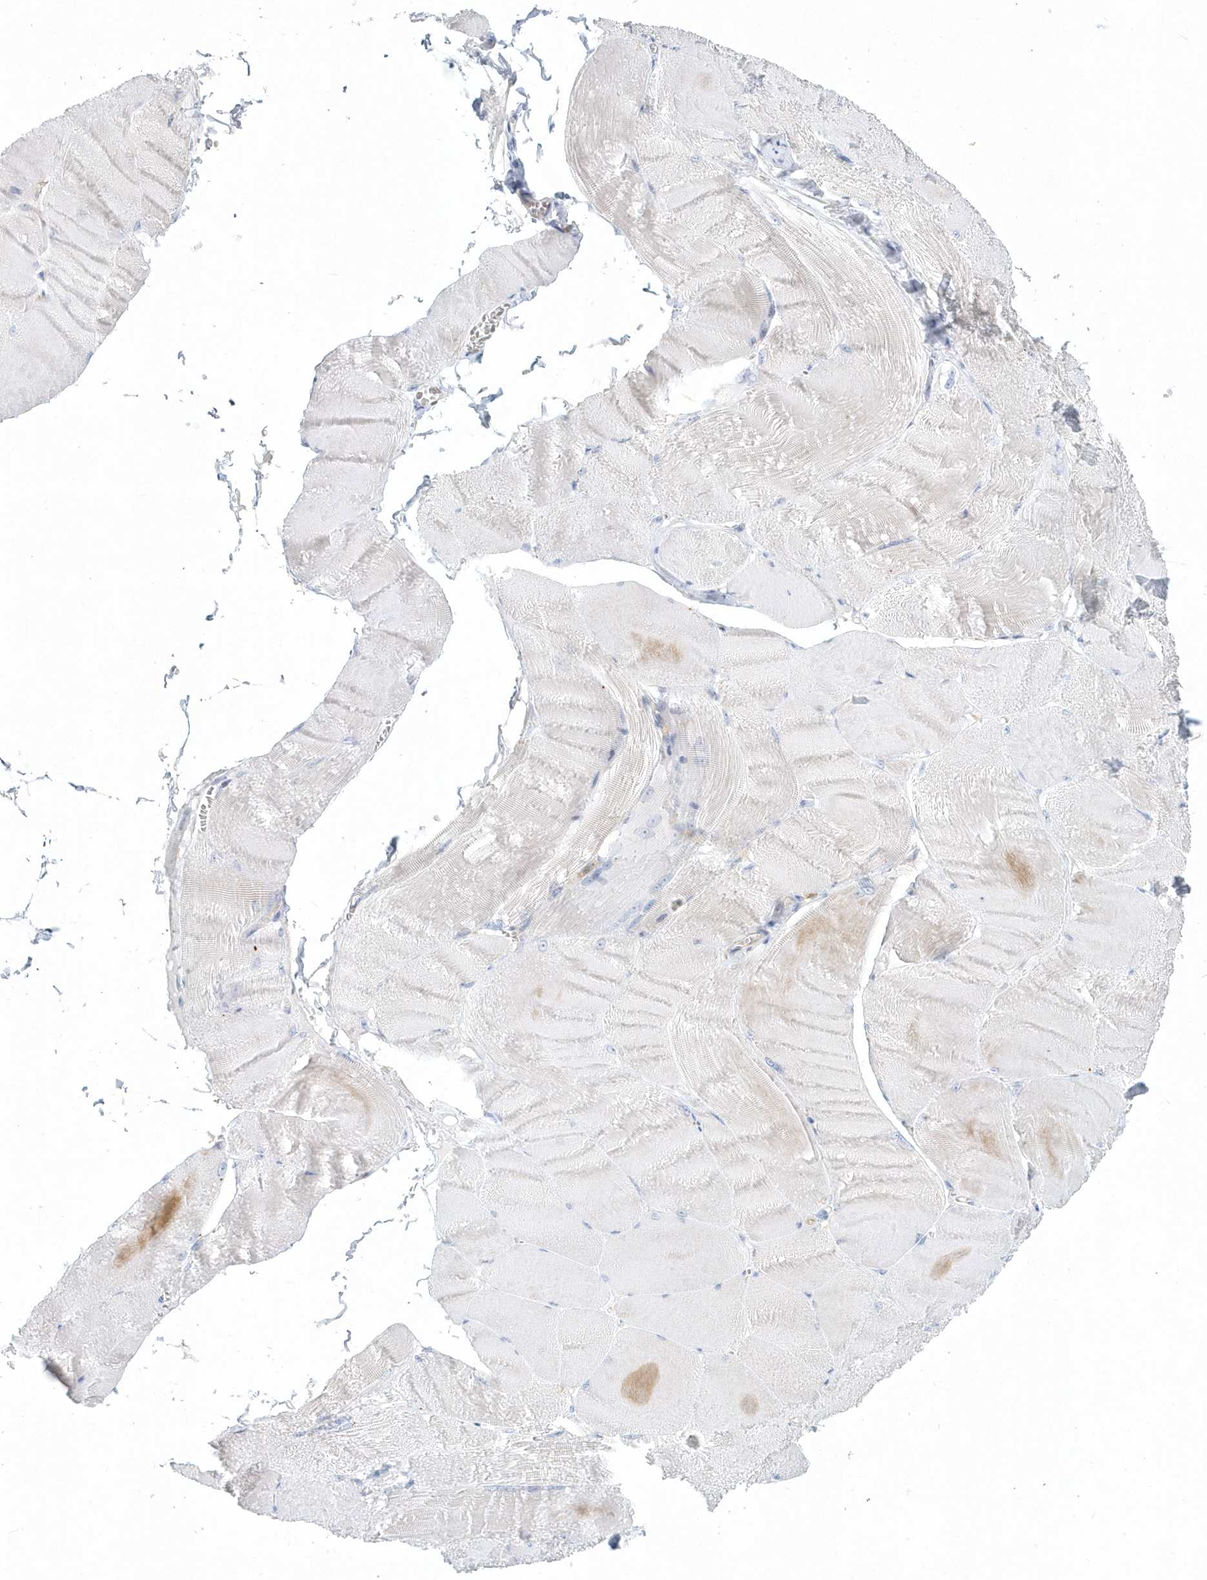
{"staining": {"intensity": "weak", "quantity": "25%-75%", "location": "cytoplasmic/membranous"}, "tissue": "skeletal muscle", "cell_type": "Myocytes", "image_type": "normal", "snomed": [{"axis": "morphology", "description": "Normal tissue, NOS"}, {"axis": "morphology", "description": "Basal cell carcinoma"}, {"axis": "topography", "description": "Skeletal muscle"}], "caption": "A high-resolution histopathology image shows immunohistochemistry staining of benign skeletal muscle, which reveals weak cytoplasmic/membranous positivity in about 25%-75% of myocytes.", "gene": "DNAH1", "patient": {"sex": "female", "age": 64}}